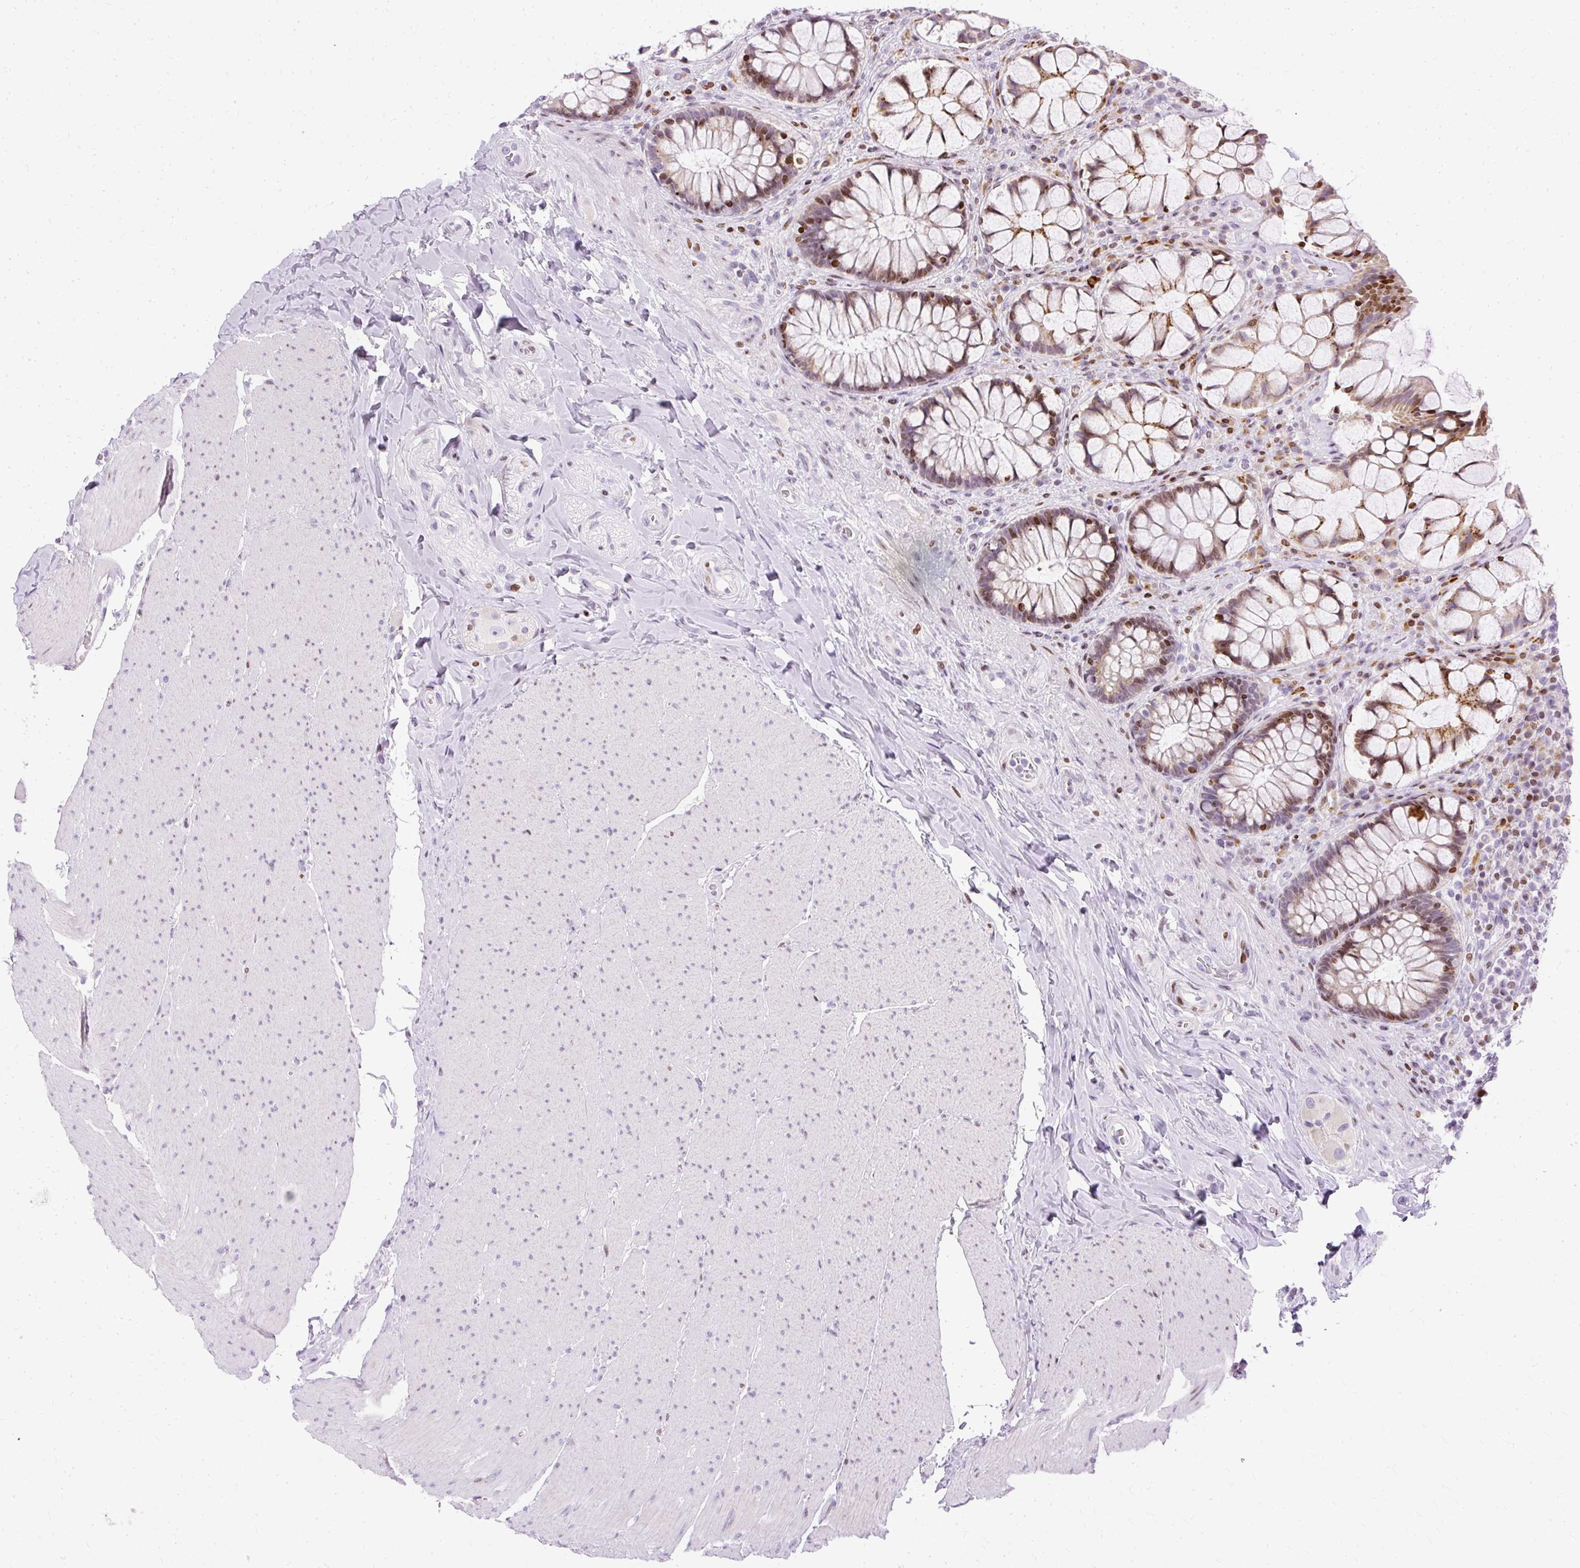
{"staining": {"intensity": "moderate", "quantity": ">75%", "location": "cytoplasmic/membranous,nuclear"}, "tissue": "rectum", "cell_type": "Glandular cells", "image_type": "normal", "snomed": [{"axis": "morphology", "description": "Normal tissue, NOS"}, {"axis": "topography", "description": "Rectum"}], "caption": "Immunohistochemical staining of benign rectum shows moderate cytoplasmic/membranous,nuclear protein positivity in approximately >75% of glandular cells. Nuclei are stained in blue.", "gene": "TMEM177", "patient": {"sex": "female", "age": 58}}